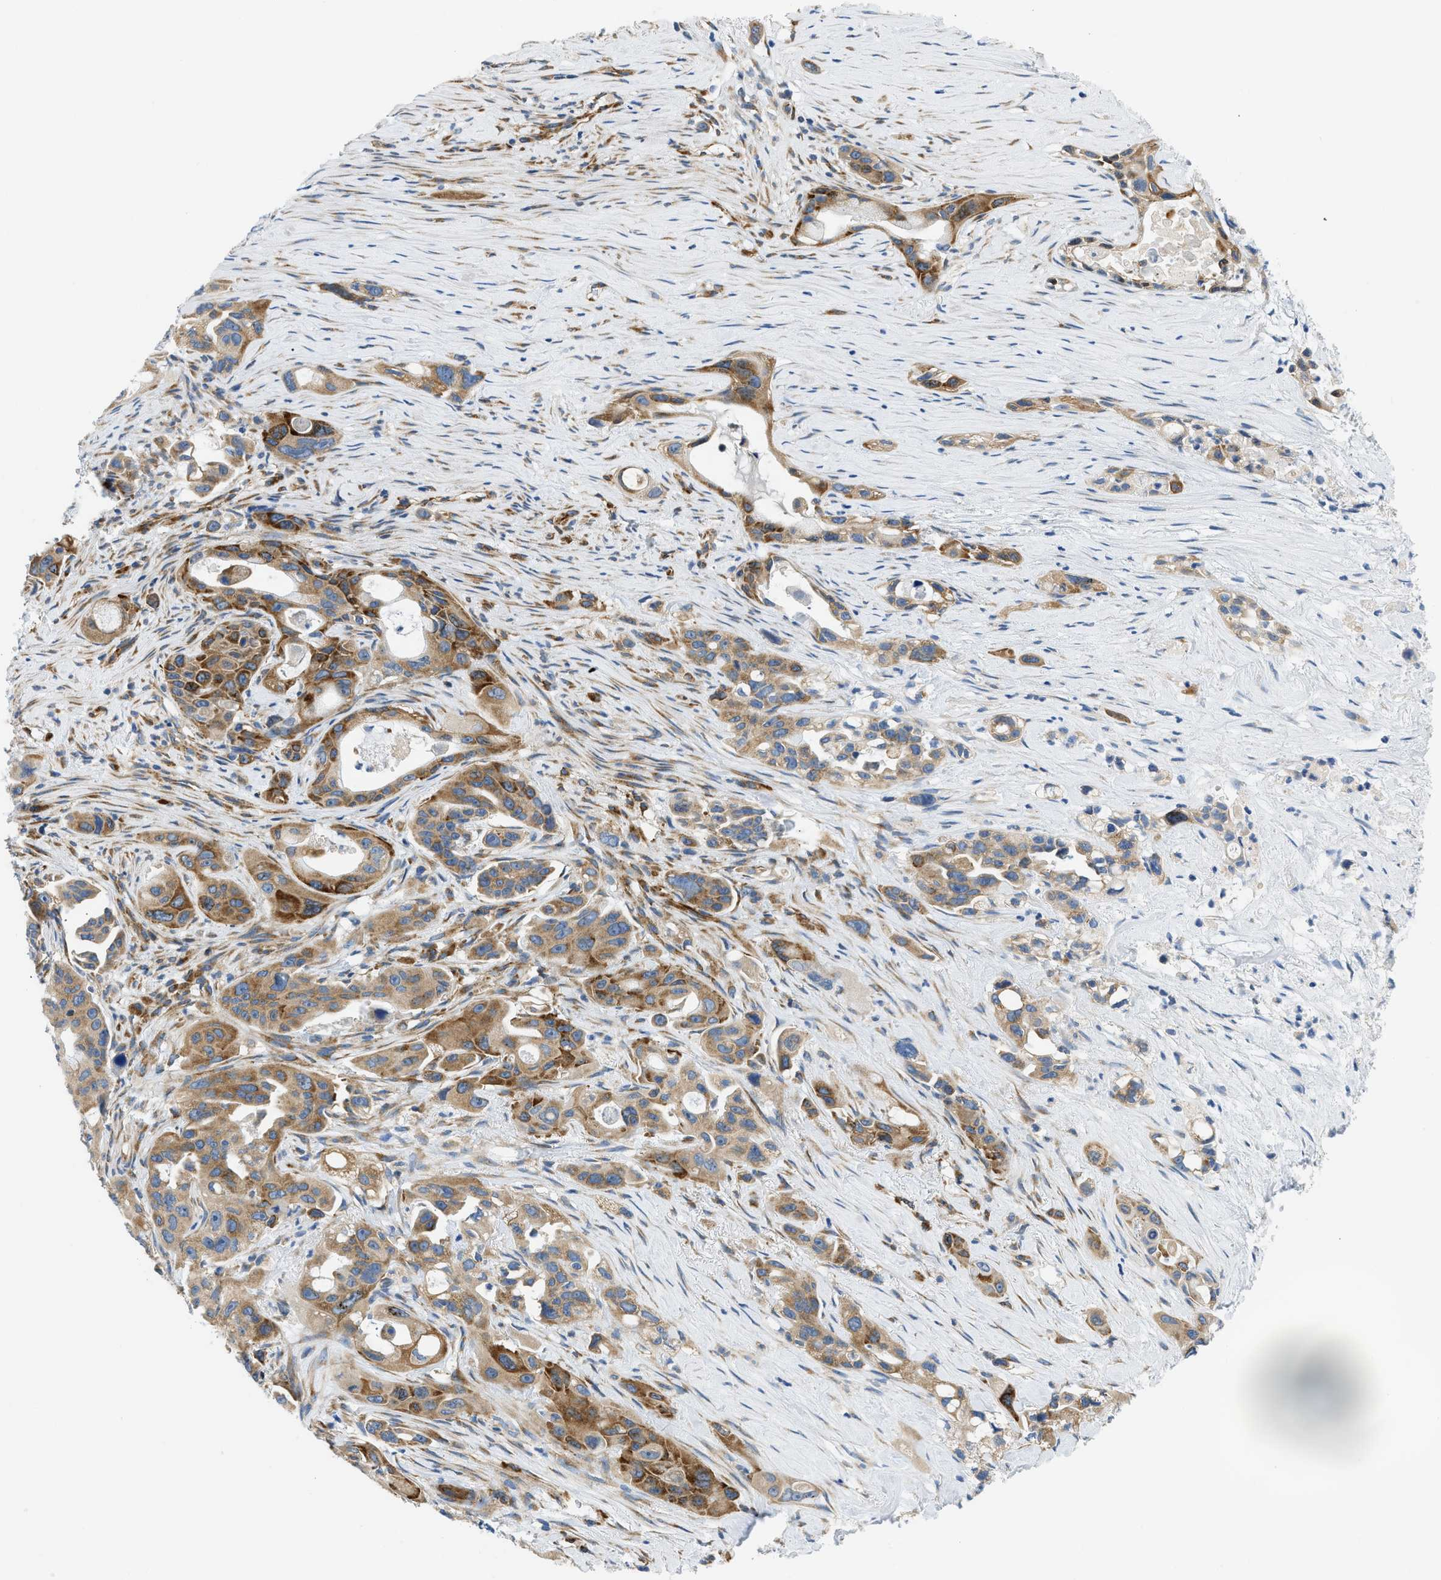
{"staining": {"intensity": "moderate", "quantity": ">75%", "location": "cytoplasmic/membranous"}, "tissue": "pancreatic cancer", "cell_type": "Tumor cells", "image_type": "cancer", "snomed": [{"axis": "morphology", "description": "Adenocarcinoma, NOS"}, {"axis": "topography", "description": "Pancreas"}], "caption": "IHC histopathology image of neoplastic tissue: adenocarcinoma (pancreatic) stained using IHC reveals medium levels of moderate protein expression localized specifically in the cytoplasmic/membranous of tumor cells, appearing as a cytoplasmic/membranous brown color.", "gene": "CAMKK2", "patient": {"sex": "male", "age": 53}}